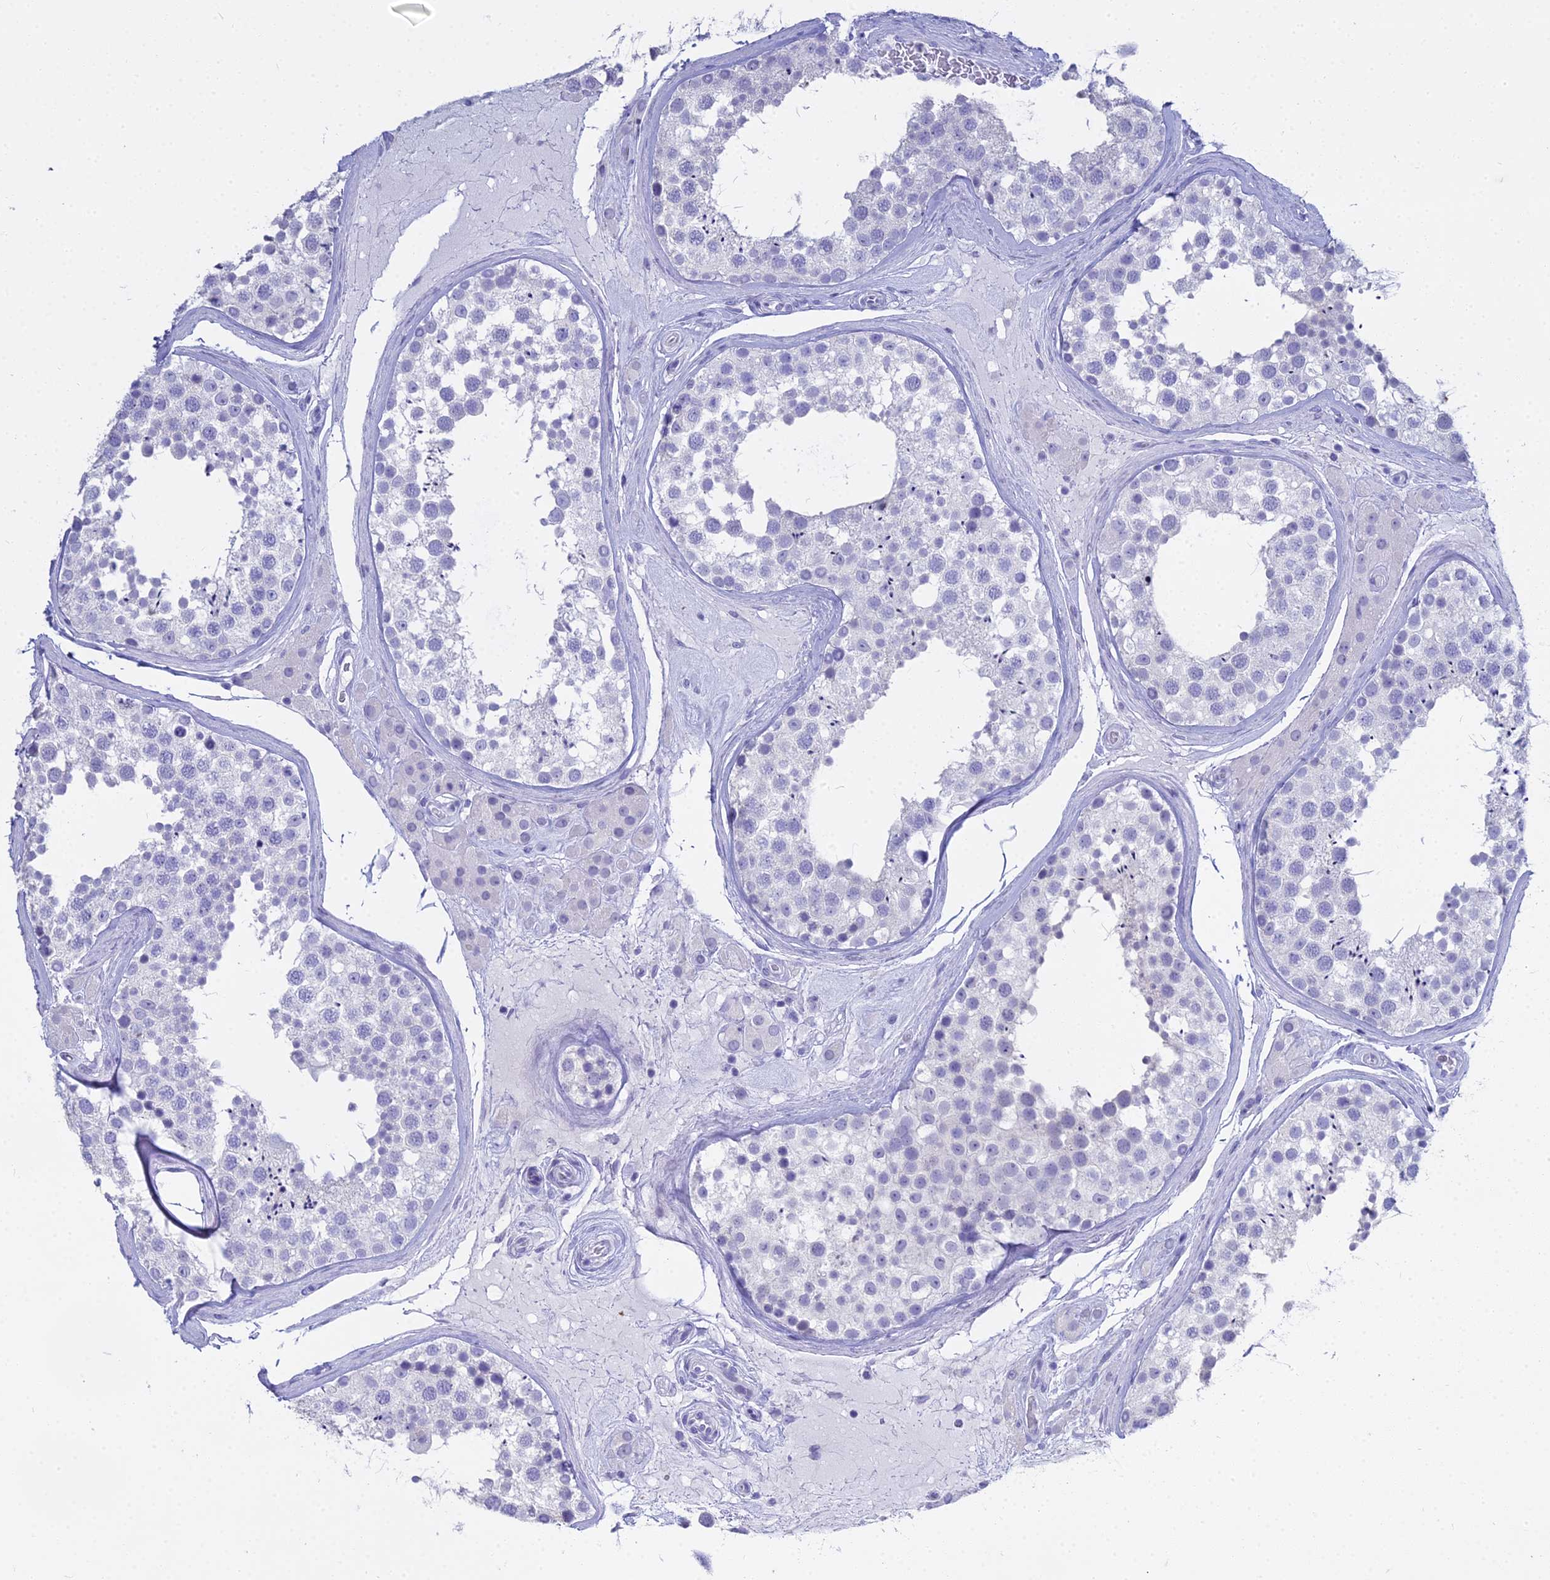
{"staining": {"intensity": "negative", "quantity": "none", "location": "none"}, "tissue": "testis", "cell_type": "Cells in seminiferous ducts", "image_type": "normal", "snomed": [{"axis": "morphology", "description": "Normal tissue, NOS"}, {"axis": "topography", "description": "Testis"}], "caption": "An immunohistochemistry (IHC) histopathology image of normal testis is shown. There is no staining in cells in seminiferous ducts of testis.", "gene": "S100A7", "patient": {"sex": "male", "age": 46}}